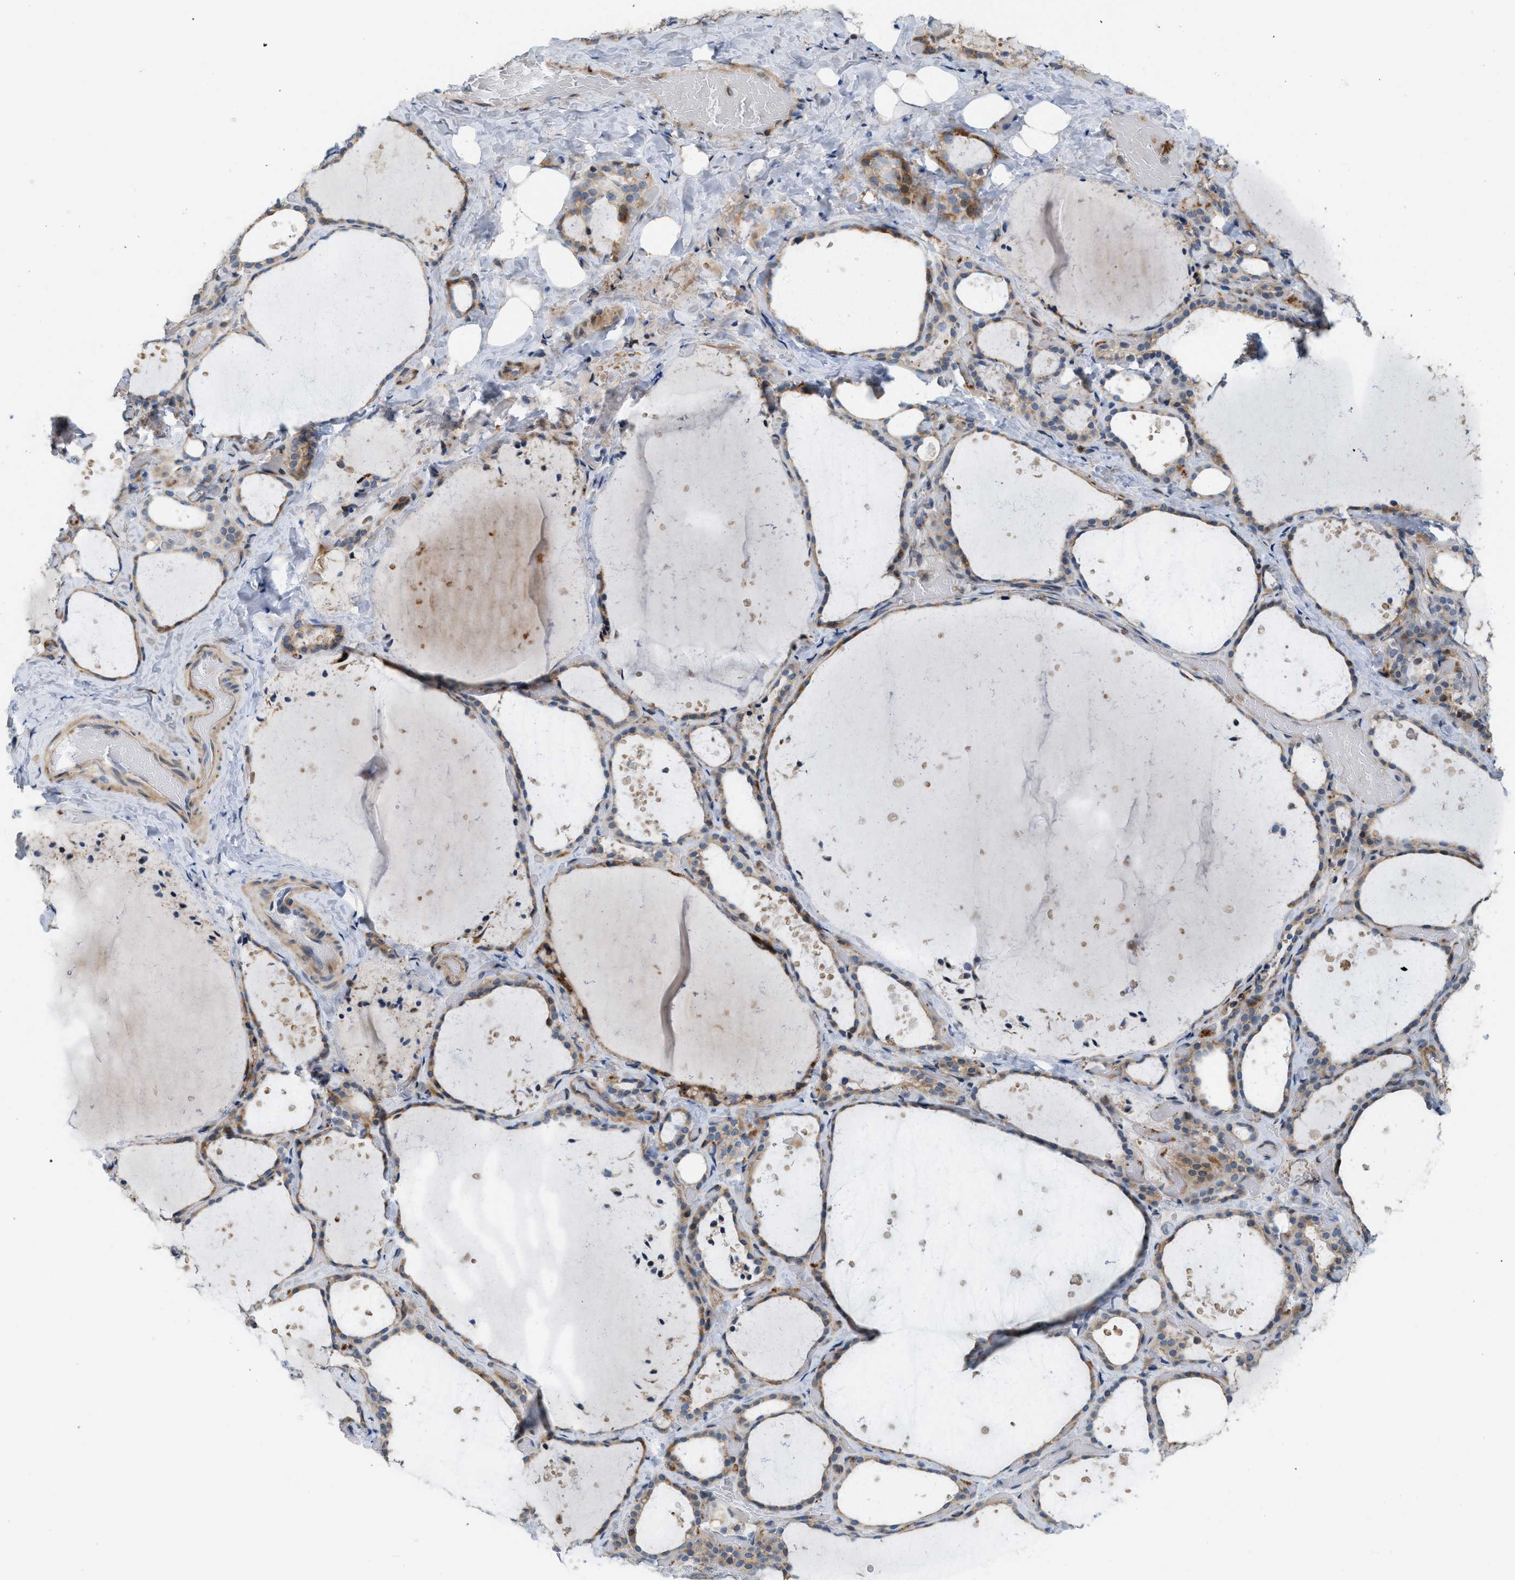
{"staining": {"intensity": "moderate", "quantity": "25%-75%", "location": "cytoplasmic/membranous"}, "tissue": "thyroid gland", "cell_type": "Glandular cells", "image_type": "normal", "snomed": [{"axis": "morphology", "description": "Normal tissue, NOS"}, {"axis": "topography", "description": "Thyroid gland"}], "caption": "IHC (DAB (3,3'-diaminobenzidine)) staining of unremarkable thyroid gland reveals moderate cytoplasmic/membranous protein positivity in about 25%-75% of glandular cells.", "gene": "DIPK1A", "patient": {"sex": "female", "age": 44}}